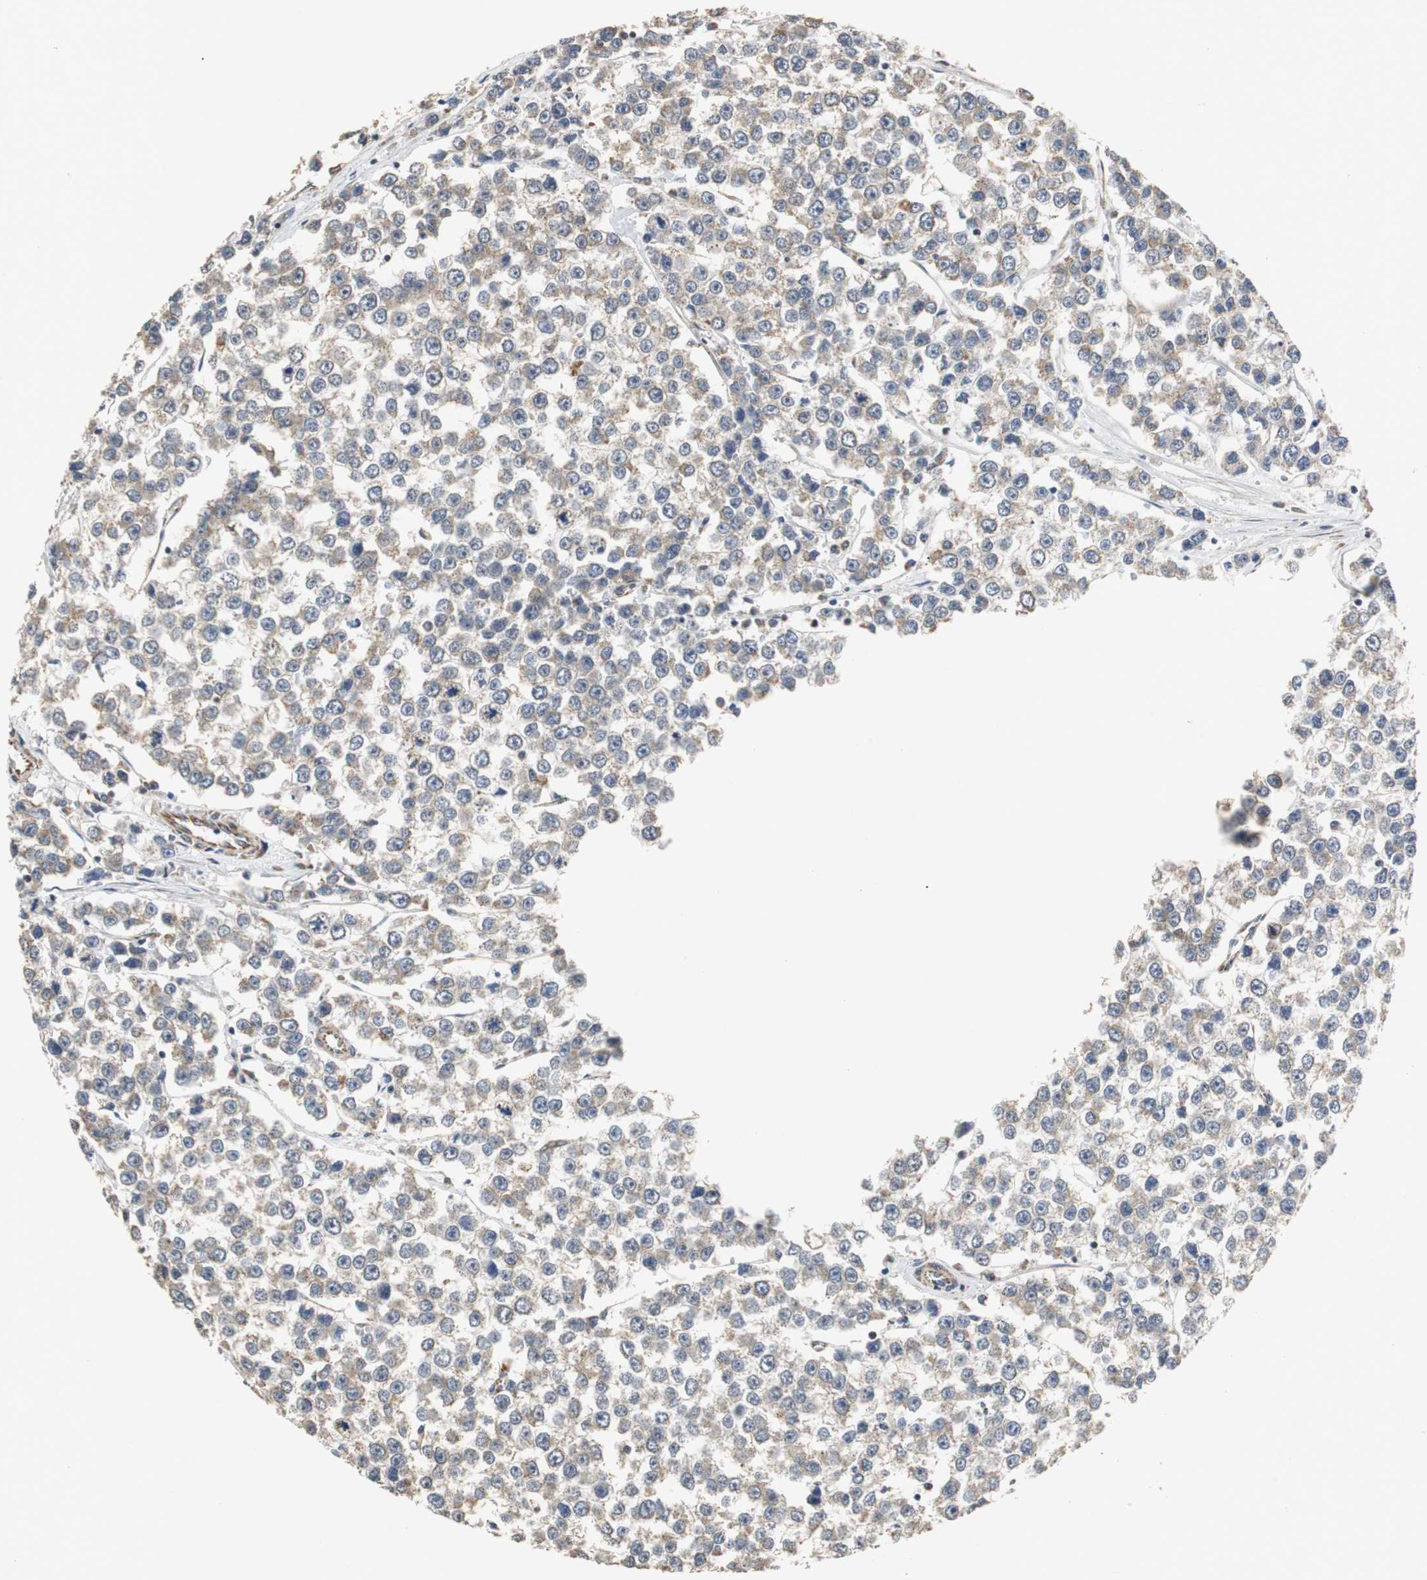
{"staining": {"intensity": "weak", "quantity": "<25%", "location": "cytoplasmic/membranous"}, "tissue": "testis cancer", "cell_type": "Tumor cells", "image_type": "cancer", "snomed": [{"axis": "morphology", "description": "Seminoma, NOS"}, {"axis": "morphology", "description": "Carcinoma, Embryonal, NOS"}, {"axis": "topography", "description": "Testis"}], "caption": "Embryonal carcinoma (testis) was stained to show a protein in brown. There is no significant positivity in tumor cells.", "gene": "HMGCL", "patient": {"sex": "male", "age": 52}}